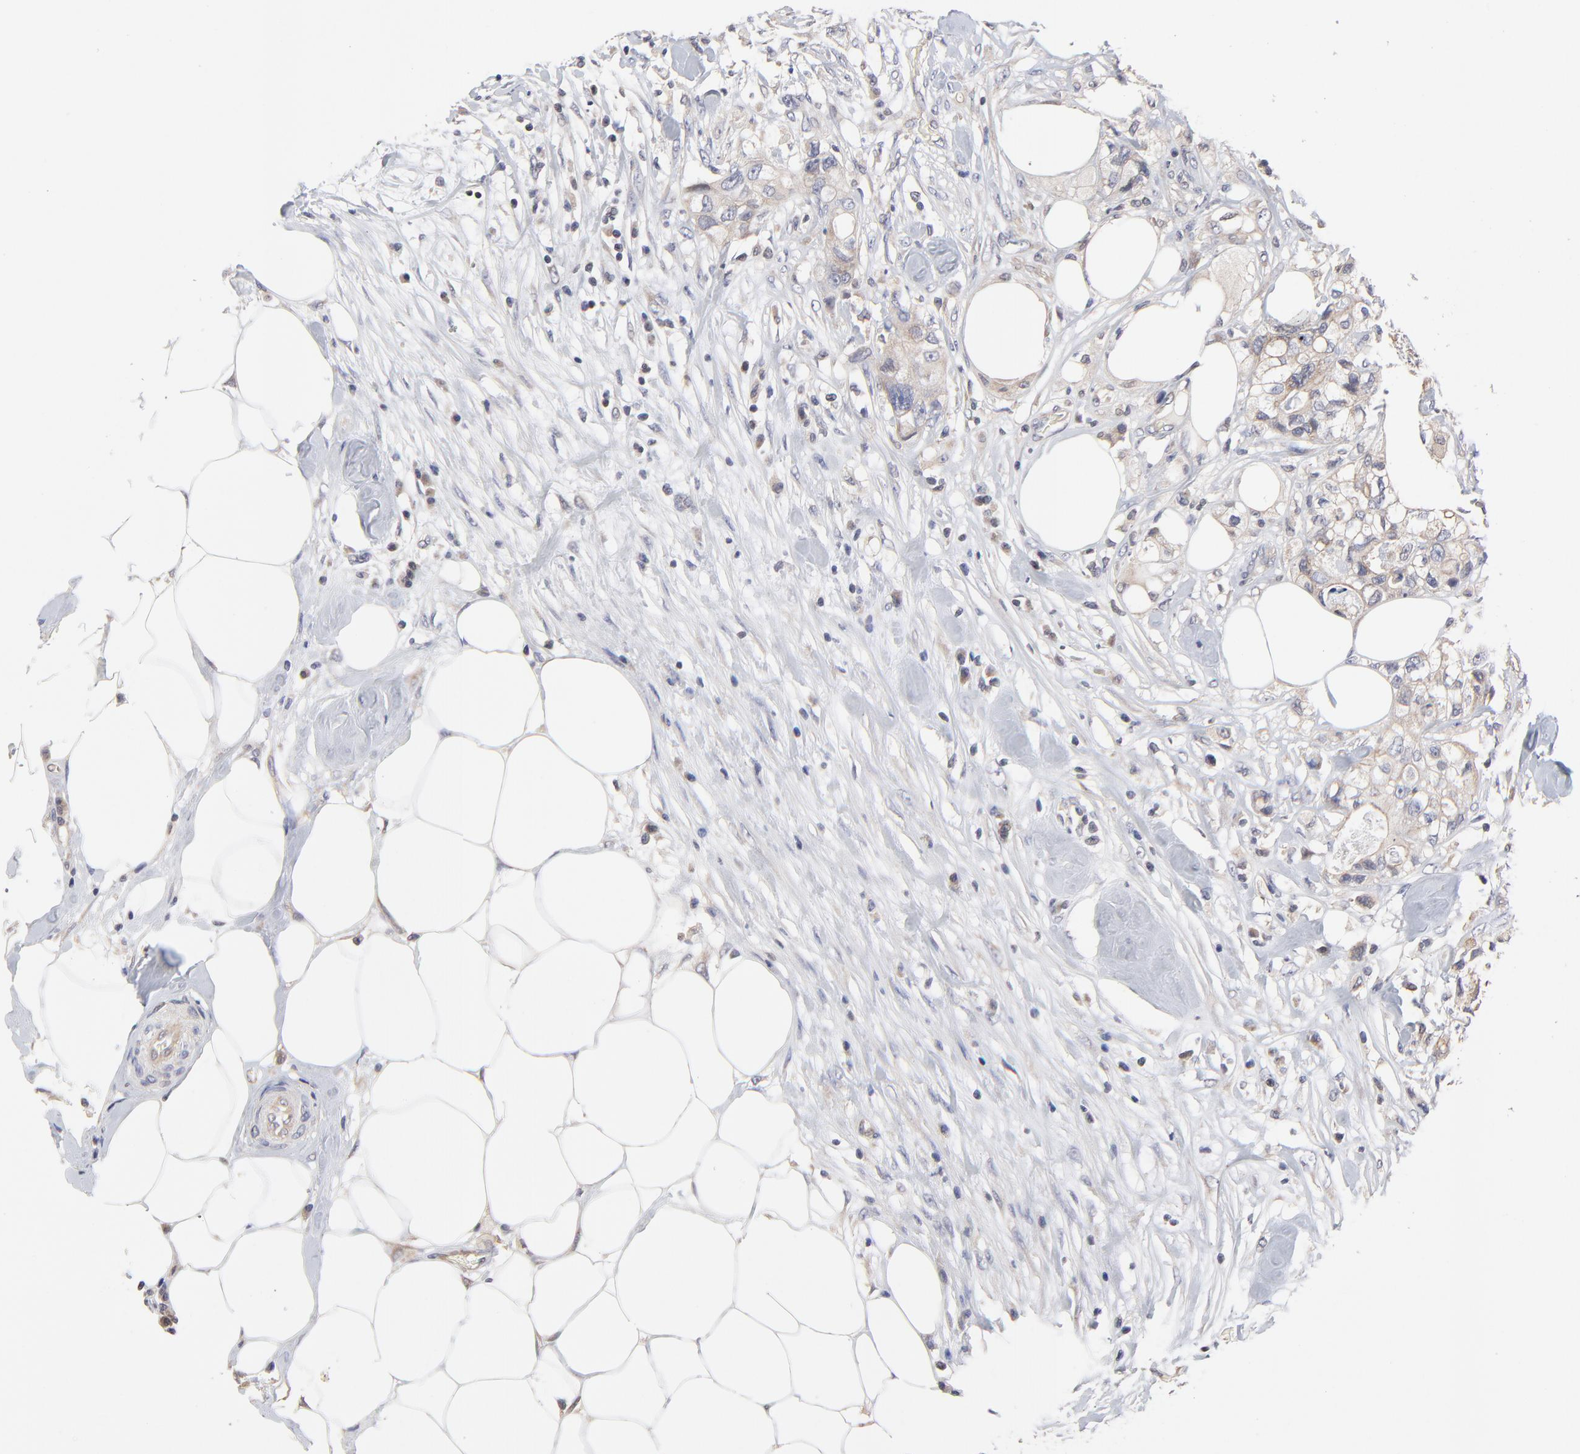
{"staining": {"intensity": "weak", "quantity": ">75%", "location": "cytoplasmic/membranous"}, "tissue": "colorectal cancer", "cell_type": "Tumor cells", "image_type": "cancer", "snomed": [{"axis": "morphology", "description": "Adenocarcinoma, NOS"}, {"axis": "topography", "description": "Rectum"}], "caption": "Immunohistochemical staining of human adenocarcinoma (colorectal) shows low levels of weak cytoplasmic/membranous positivity in about >75% of tumor cells.", "gene": "PCMT1", "patient": {"sex": "female", "age": 57}}